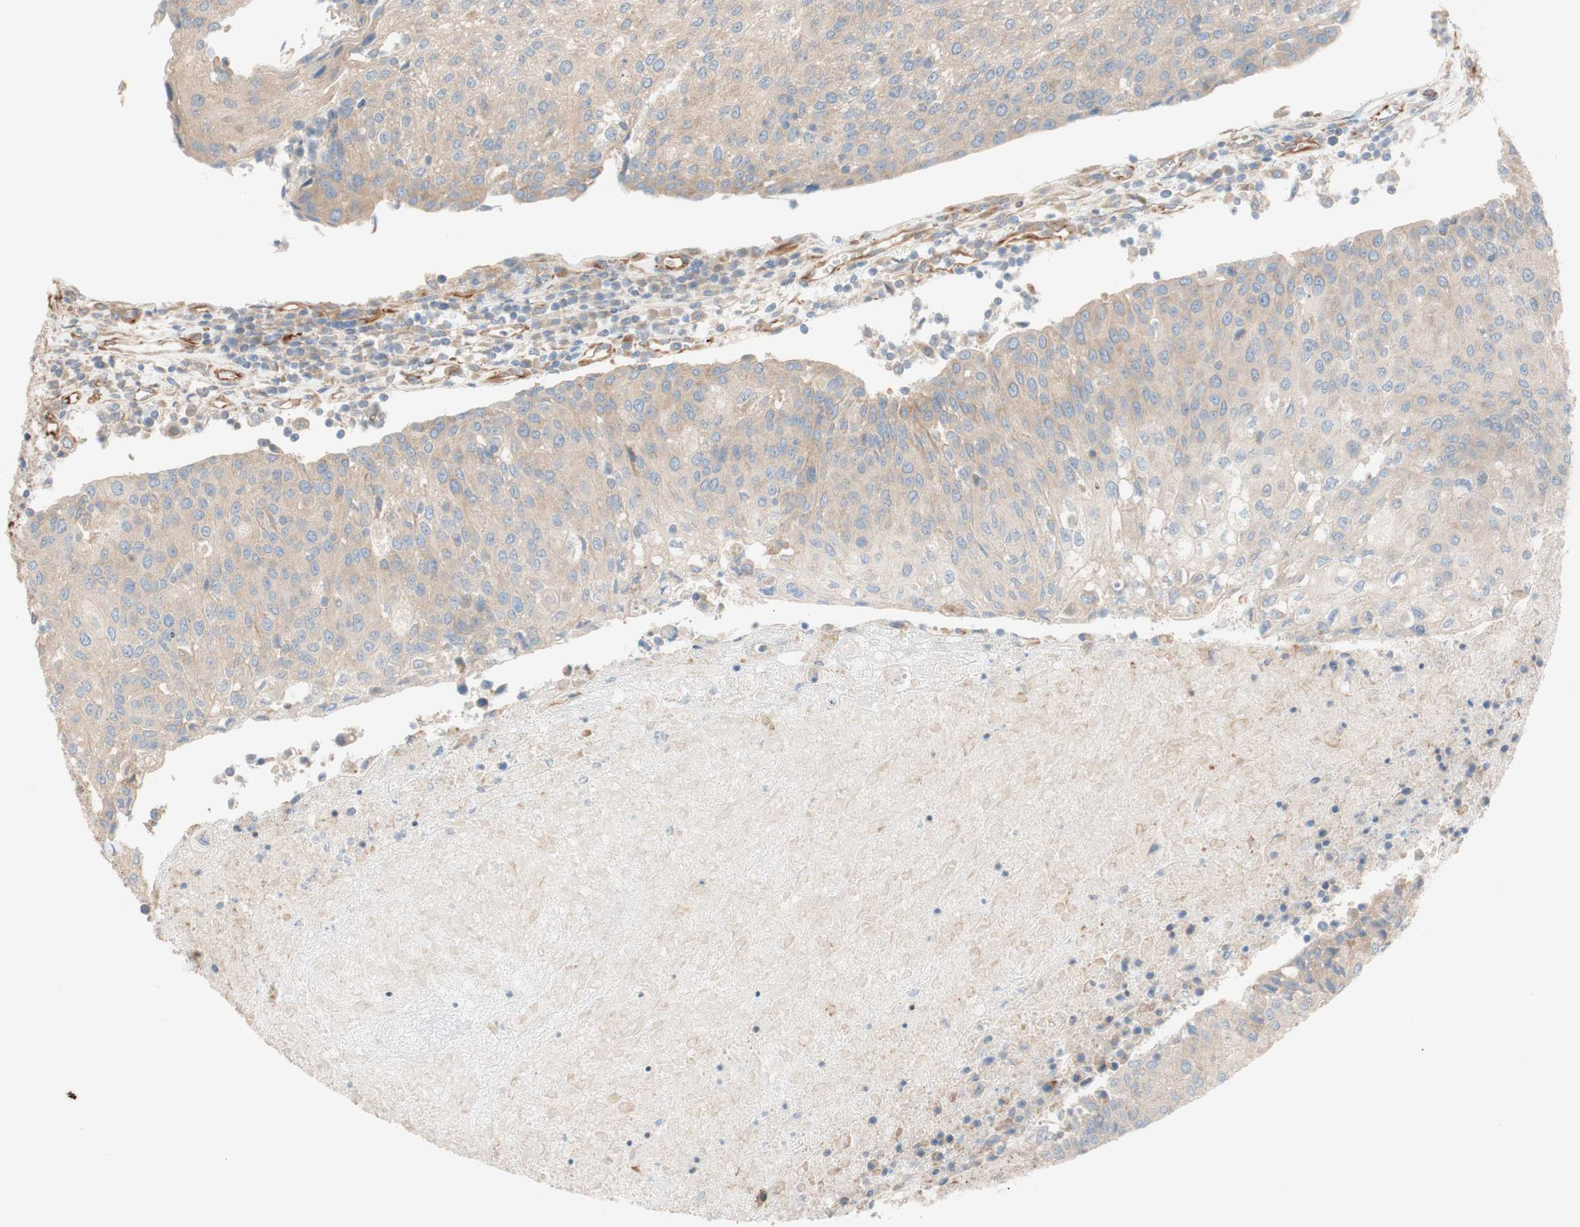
{"staining": {"intensity": "weak", "quantity": ">75%", "location": "cytoplasmic/membranous"}, "tissue": "urothelial cancer", "cell_type": "Tumor cells", "image_type": "cancer", "snomed": [{"axis": "morphology", "description": "Urothelial carcinoma, High grade"}, {"axis": "topography", "description": "Urinary bladder"}], "caption": "Immunohistochemical staining of urothelial carcinoma (high-grade) displays low levels of weak cytoplasmic/membranous expression in about >75% of tumor cells. (DAB (3,3'-diaminobenzidine) IHC, brown staining for protein, blue staining for nuclei).", "gene": "C1orf43", "patient": {"sex": "female", "age": 85}}